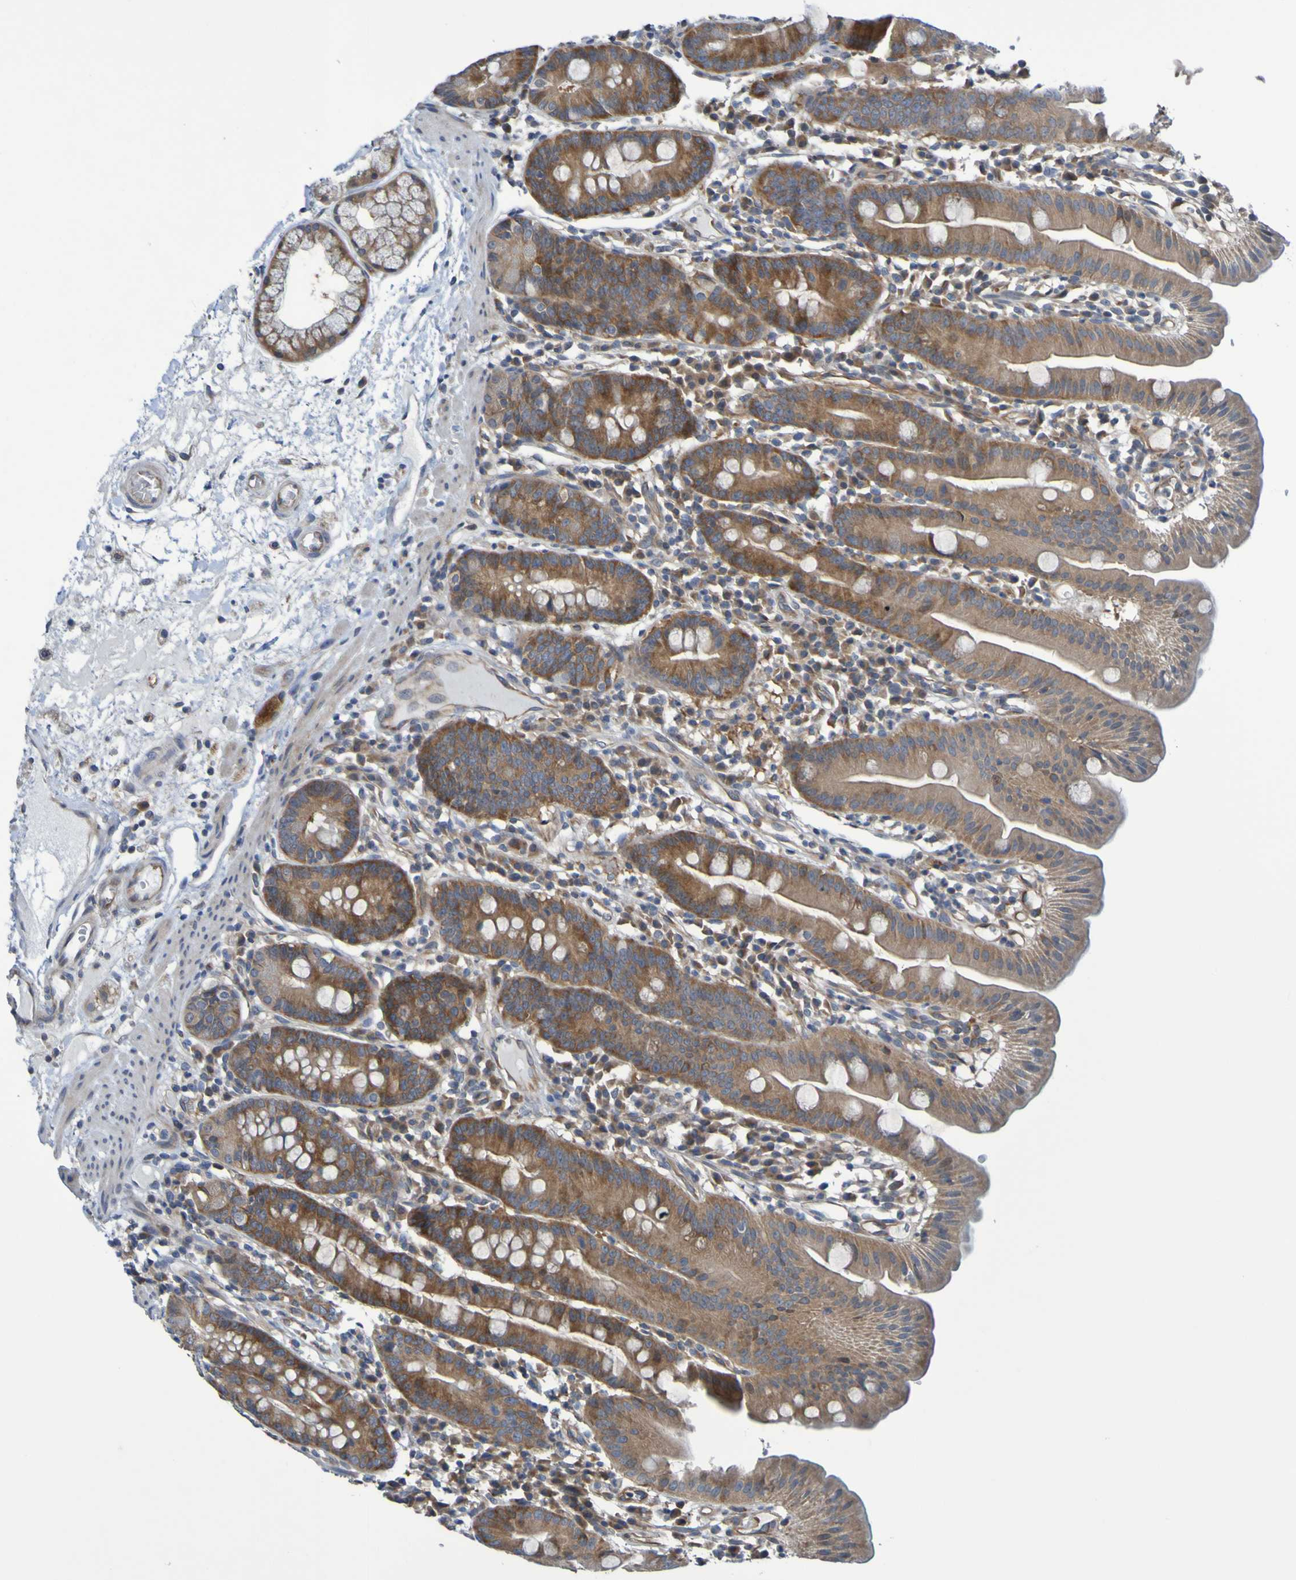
{"staining": {"intensity": "moderate", "quantity": ">75%", "location": "cytoplasmic/membranous"}, "tissue": "duodenum", "cell_type": "Glandular cells", "image_type": "normal", "snomed": [{"axis": "morphology", "description": "Normal tissue, NOS"}, {"axis": "topography", "description": "Duodenum"}], "caption": "Protein expression analysis of unremarkable human duodenum reveals moderate cytoplasmic/membranous staining in about >75% of glandular cells. (DAB = brown stain, brightfield microscopy at high magnification).", "gene": "SDK1", "patient": {"sex": "male", "age": 50}}